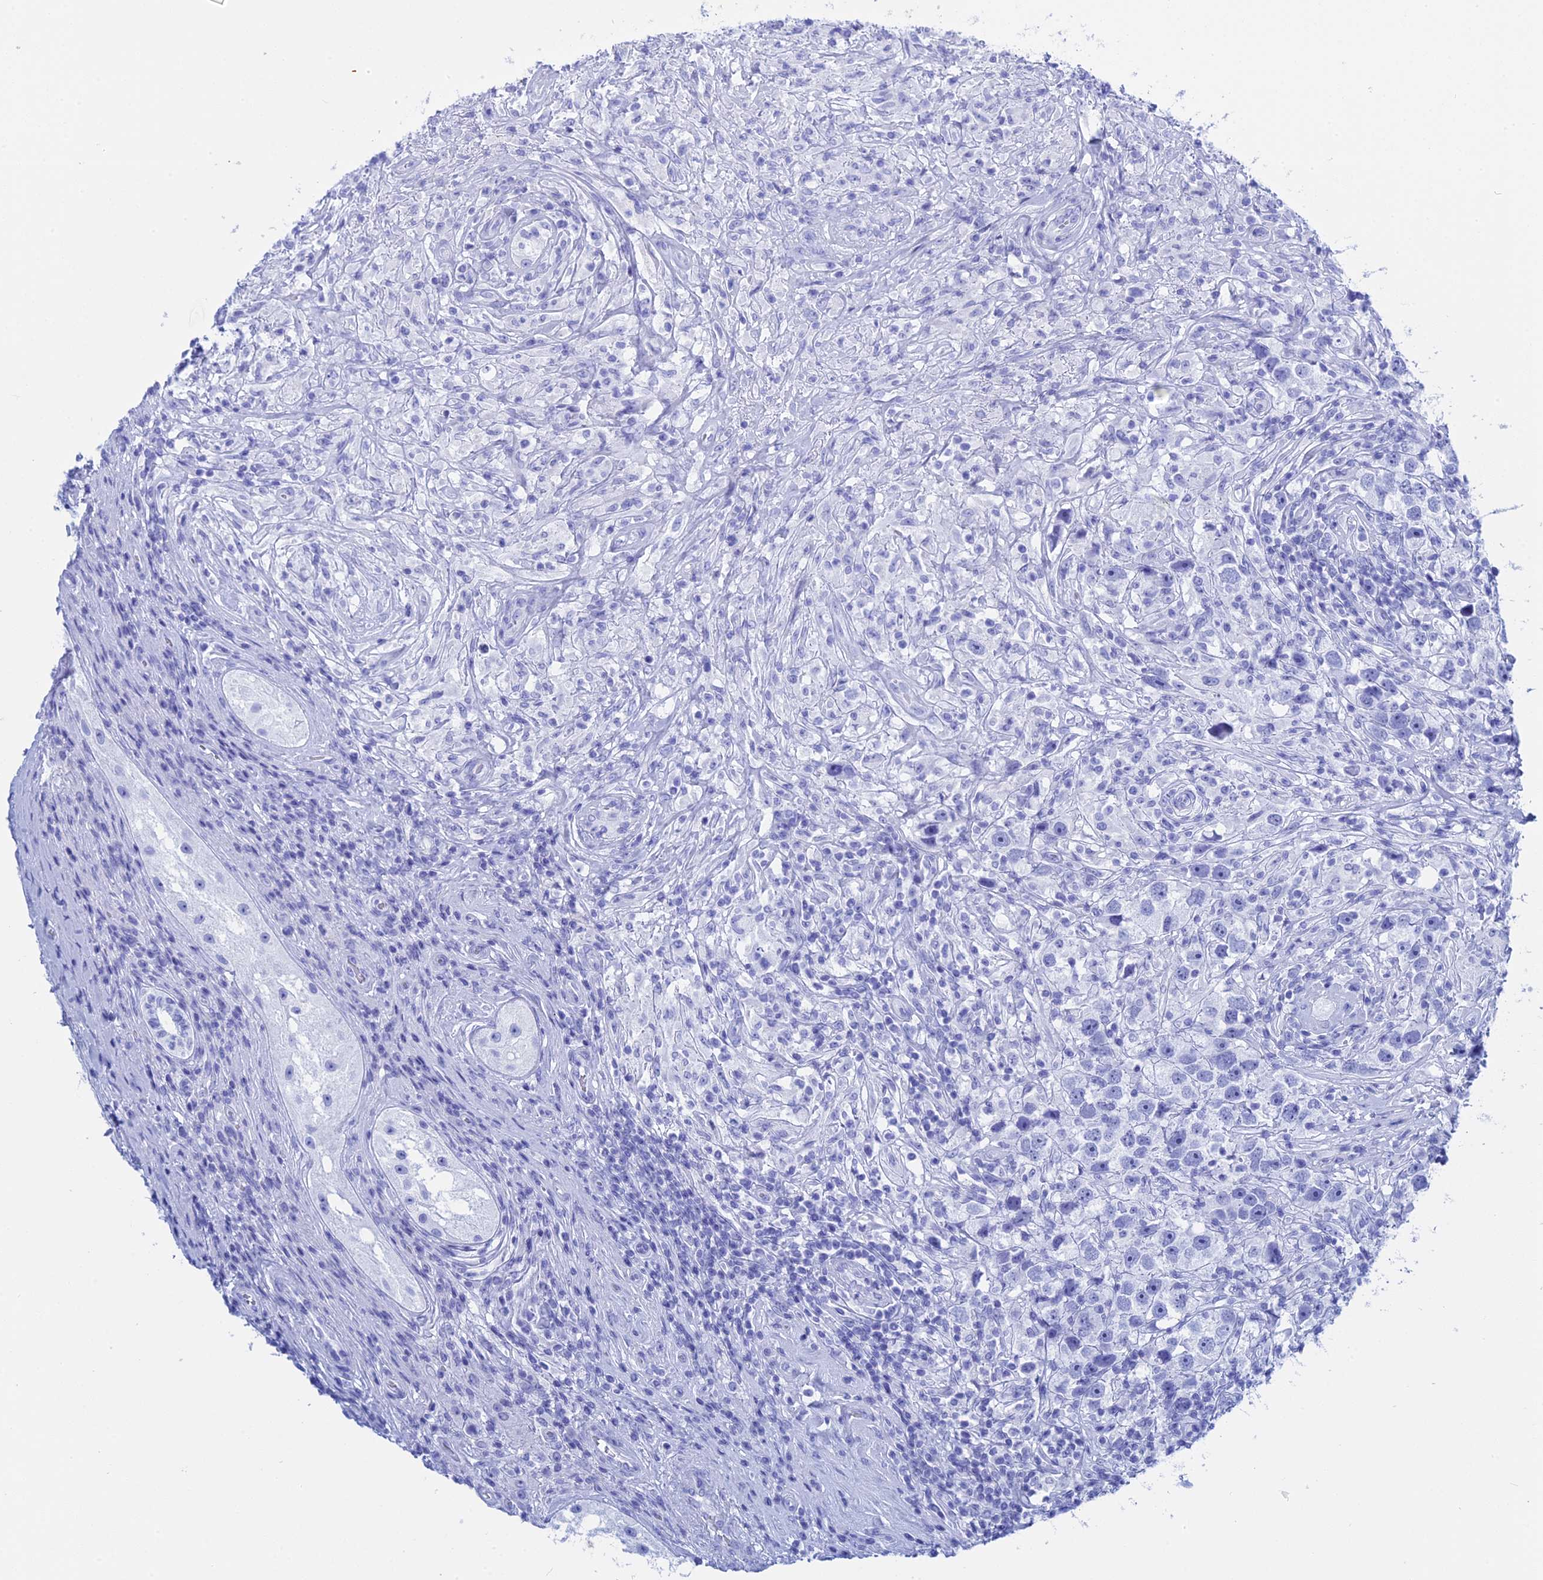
{"staining": {"intensity": "negative", "quantity": "none", "location": "none"}, "tissue": "testis cancer", "cell_type": "Tumor cells", "image_type": "cancer", "snomed": [{"axis": "morphology", "description": "Seminoma, NOS"}, {"axis": "topography", "description": "Testis"}], "caption": "This is an immunohistochemistry histopathology image of human testis cancer (seminoma). There is no positivity in tumor cells.", "gene": "TEX101", "patient": {"sex": "male", "age": 49}}